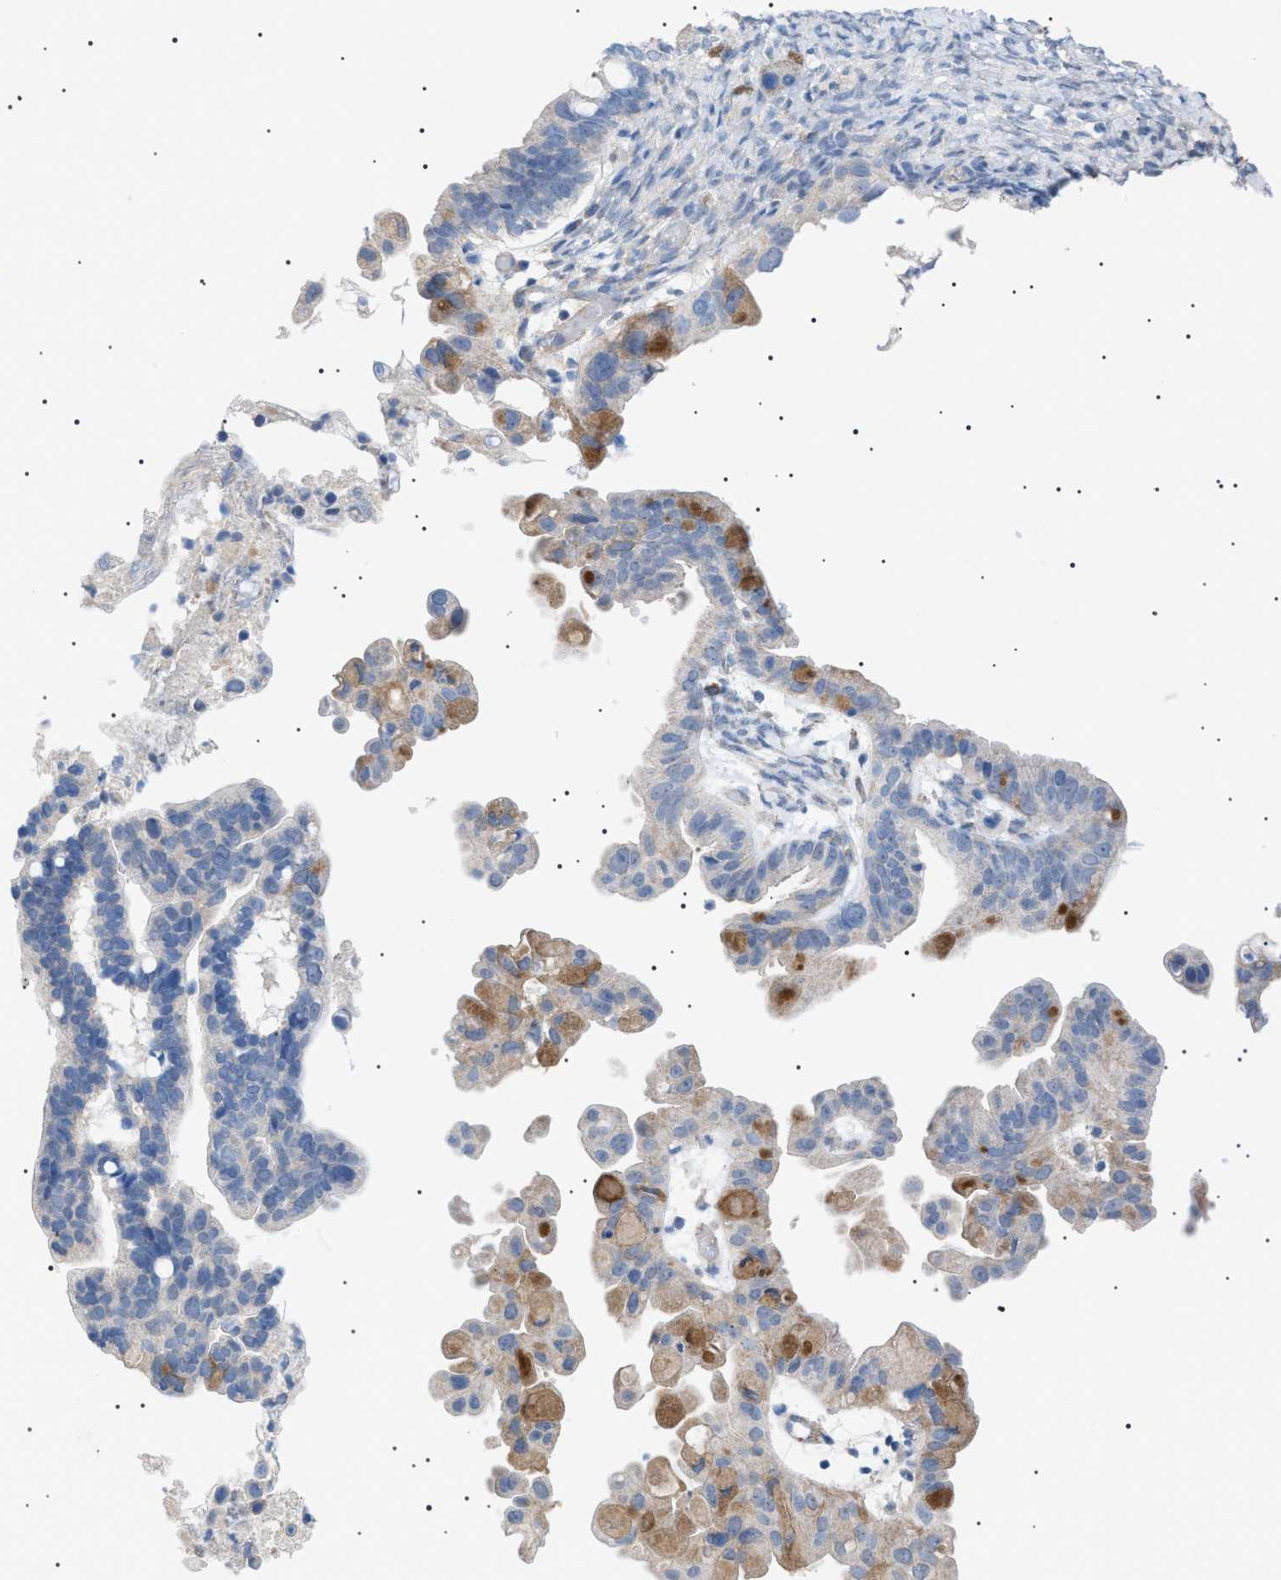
{"staining": {"intensity": "moderate", "quantity": "25%-75%", "location": "cytoplasmic/membranous"}, "tissue": "ovarian cancer", "cell_type": "Tumor cells", "image_type": "cancer", "snomed": [{"axis": "morphology", "description": "Cystadenocarcinoma, serous, NOS"}, {"axis": "topography", "description": "Ovary"}], "caption": "An image of ovarian serous cystadenocarcinoma stained for a protein shows moderate cytoplasmic/membranous brown staining in tumor cells.", "gene": "ADAMTS1", "patient": {"sex": "female", "age": 56}}